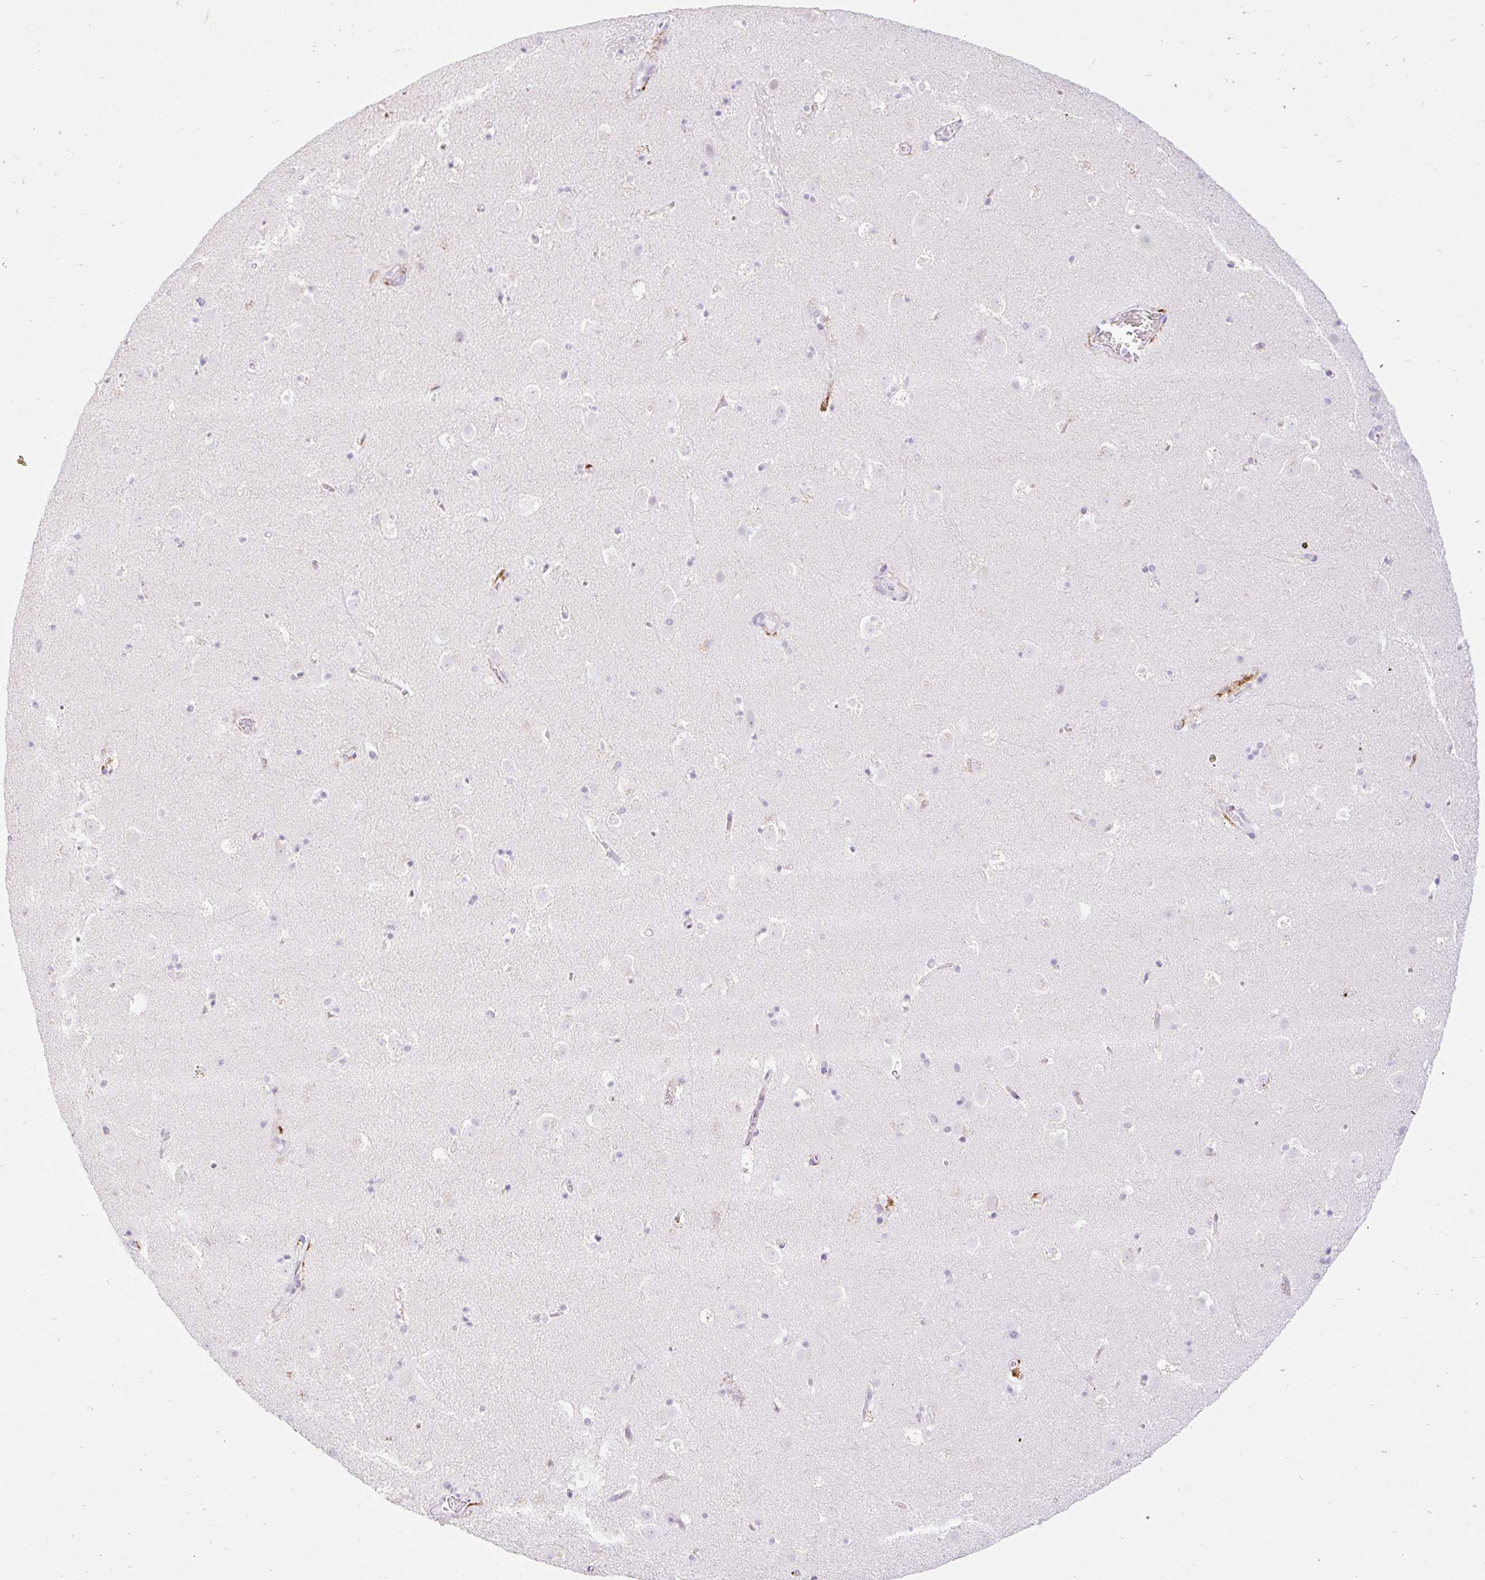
{"staining": {"intensity": "negative", "quantity": "none", "location": "none"}, "tissue": "caudate", "cell_type": "Glial cells", "image_type": "normal", "snomed": [{"axis": "morphology", "description": "Normal tissue, NOS"}, {"axis": "topography", "description": "Lateral ventricle wall"}], "caption": "Image shows no protein expression in glial cells of unremarkable caudate.", "gene": "SIGLEC1", "patient": {"sex": "male", "age": 37}}